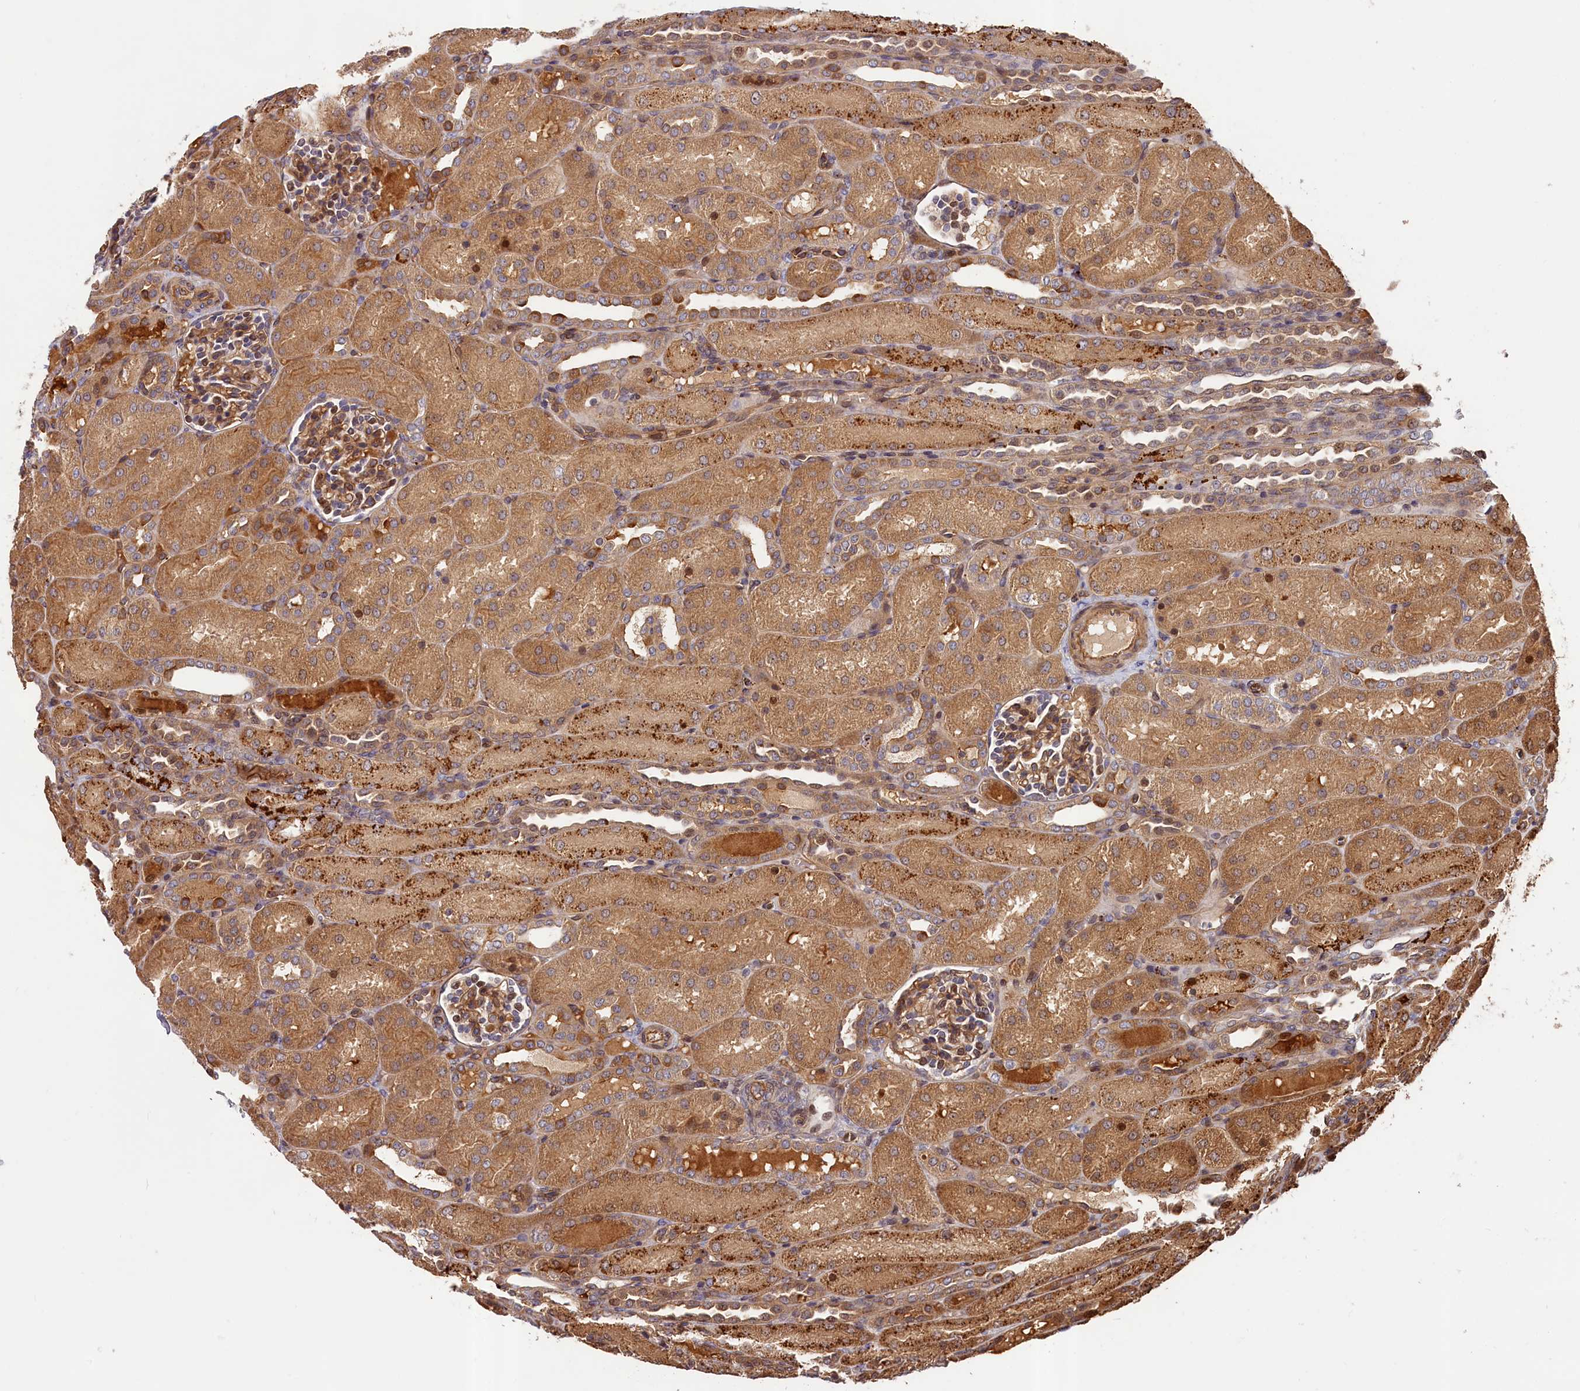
{"staining": {"intensity": "moderate", "quantity": ">75%", "location": "cytoplasmic/membranous"}, "tissue": "kidney", "cell_type": "Cells in glomeruli", "image_type": "normal", "snomed": [{"axis": "morphology", "description": "Normal tissue, NOS"}, {"axis": "topography", "description": "Kidney"}], "caption": "Cells in glomeruli reveal moderate cytoplasmic/membranous positivity in approximately >75% of cells in normal kidney.", "gene": "CEP44", "patient": {"sex": "male", "age": 1}}